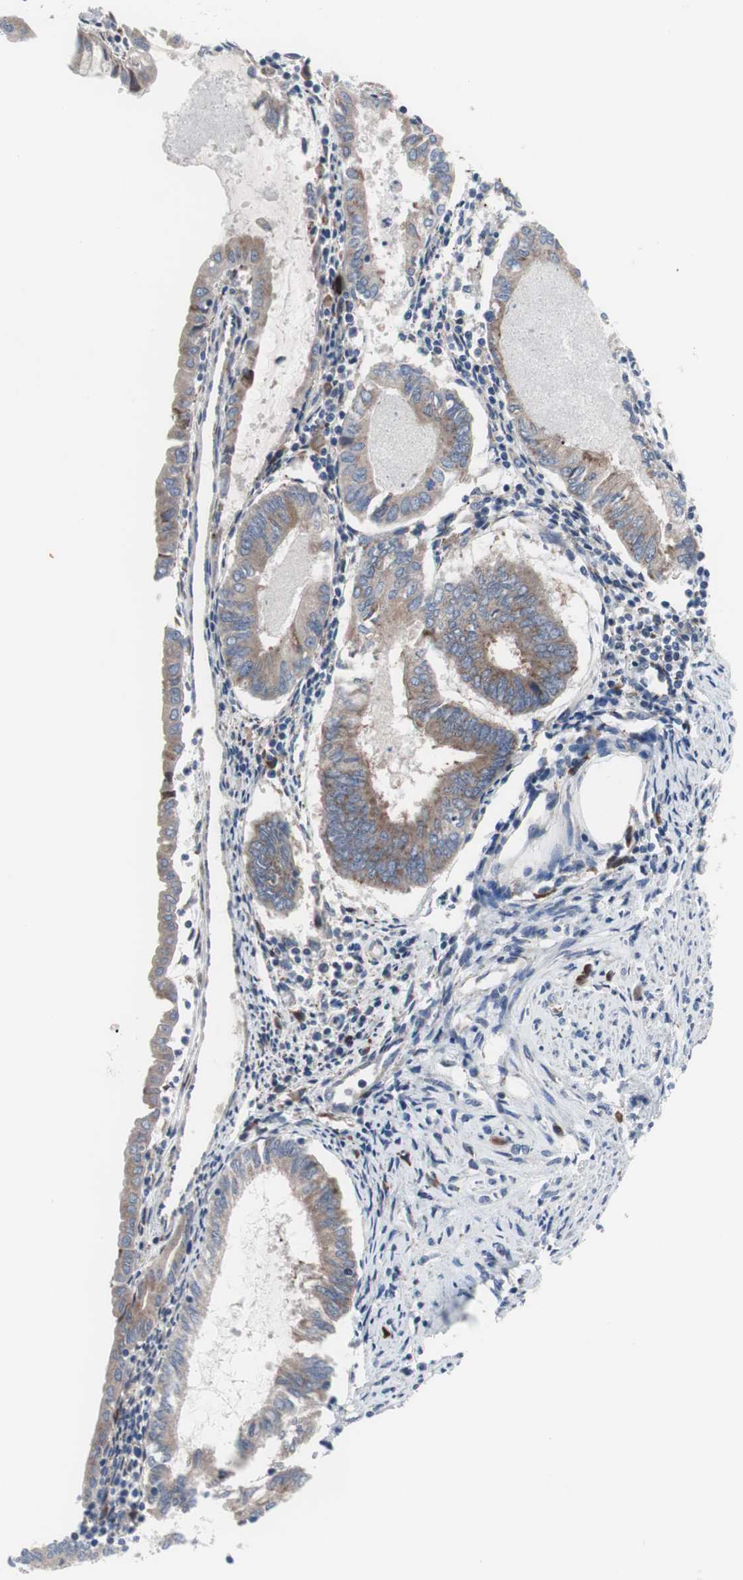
{"staining": {"intensity": "weak", "quantity": ">75%", "location": "cytoplasmic/membranous"}, "tissue": "endometrial cancer", "cell_type": "Tumor cells", "image_type": "cancer", "snomed": [{"axis": "morphology", "description": "Adenocarcinoma, NOS"}, {"axis": "topography", "description": "Endometrium"}], "caption": "The micrograph displays immunohistochemical staining of endometrial adenocarcinoma. There is weak cytoplasmic/membranous positivity is seen in approximately >75% of tumor cells.", "gene": "KANSL1", "patient": {"sex": "female", "age": 86}}